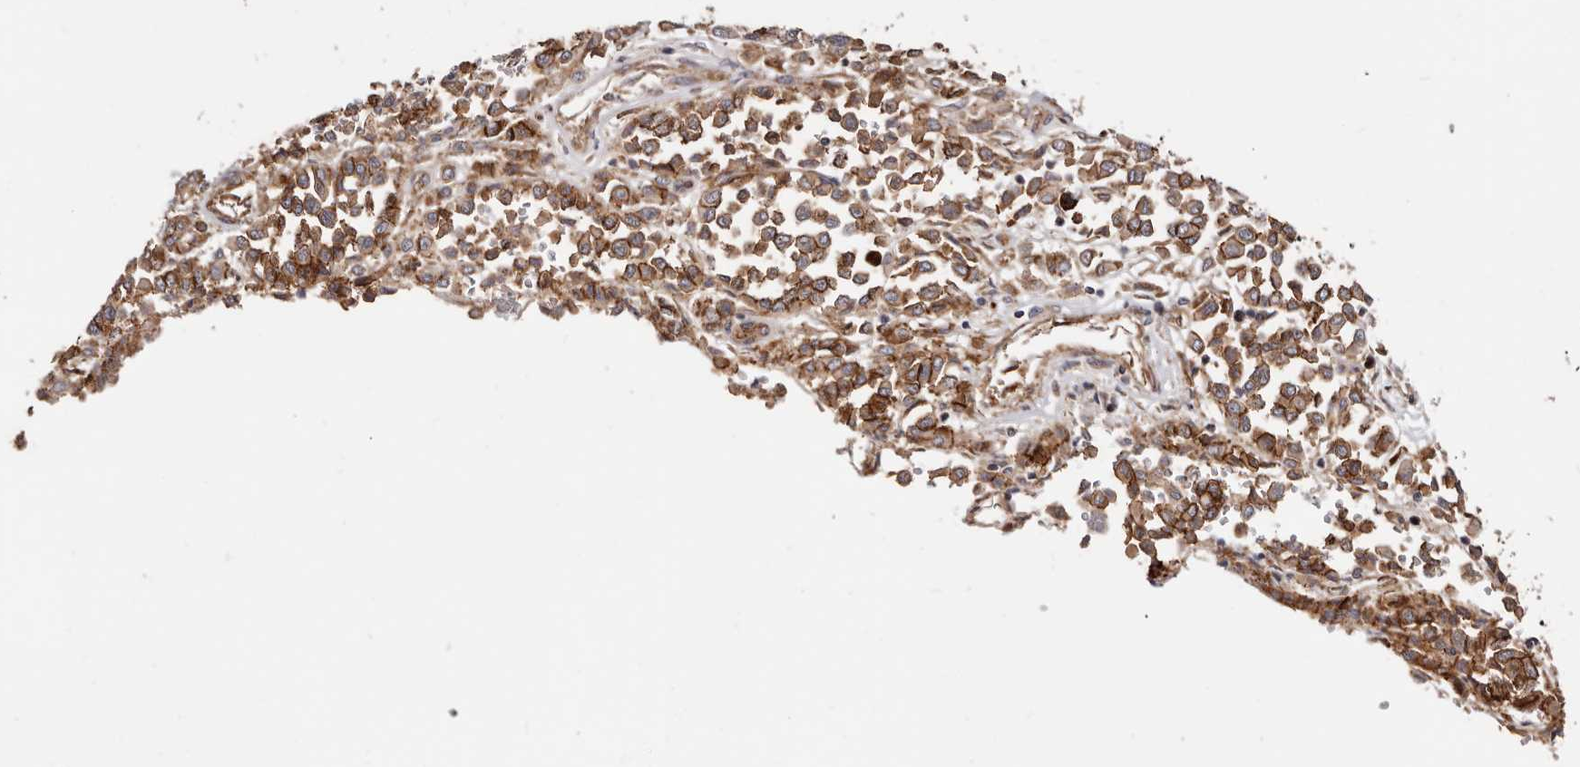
{"staining": {"intensity": "moderate", "quantity": ">75%", "location": "cytoplasmic/membranous"}, "tissue": "melanoma", "cell_type": "Tumor cells", "image_type": "cancer", "snomed": [{"axis": "morphology", "description": "Malignant melanoma, Metastatic site"}, {"axis": "topography", "description": "Pancreas"}], "caption": "Malignant melanoma (metastatic site) tissue exhibits moderate cytoplasmic/membranous positivity in about >75% of tumor cells, visualized by immunohistochemistry.", "gene": "CTNNB1", "patient": {"sex": "female", "age": 30}}